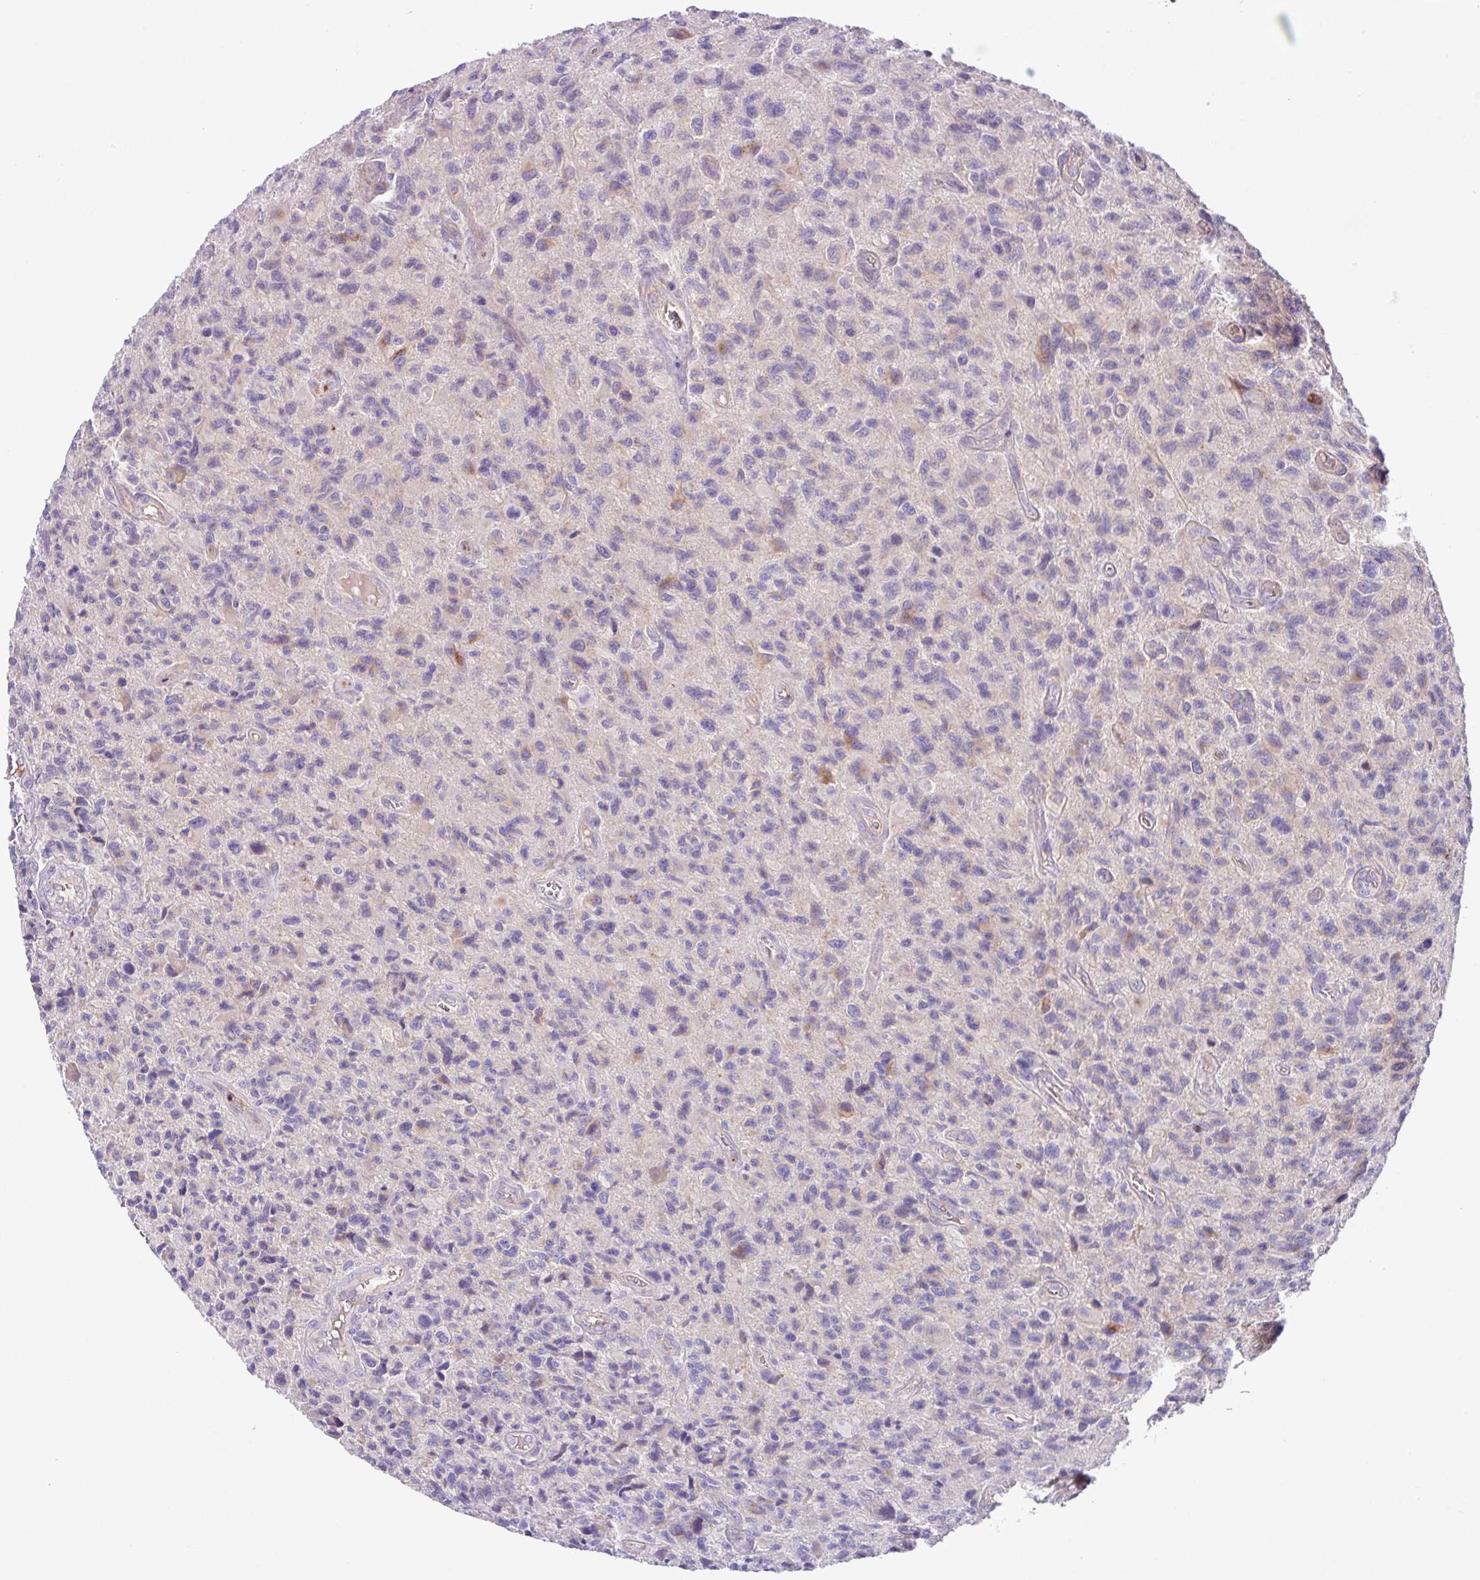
{"staining": {"intensity": "negative", "quantity": "none", "location": "none"}, "tissue": "glioma", "cell_type": "Tumor cells", "image_type": "cancer", "snomed": [{"axis": "morphology", "description": "Glioma, malignant, High grade"}, {"axis": "topography", "description": "Brain"}], "caption": "IHC micrograph of neoplastic tissue: malignant glioma (high-grade) stained with DAB (3,3'-diaminobenzidine) shows no significant protein positivity in tumor cells. (Immunohistochemistry, brightfield microscopy, high magnification).", "gene": "CRISP3", "patient": {"sex": "male", "age": 76}}